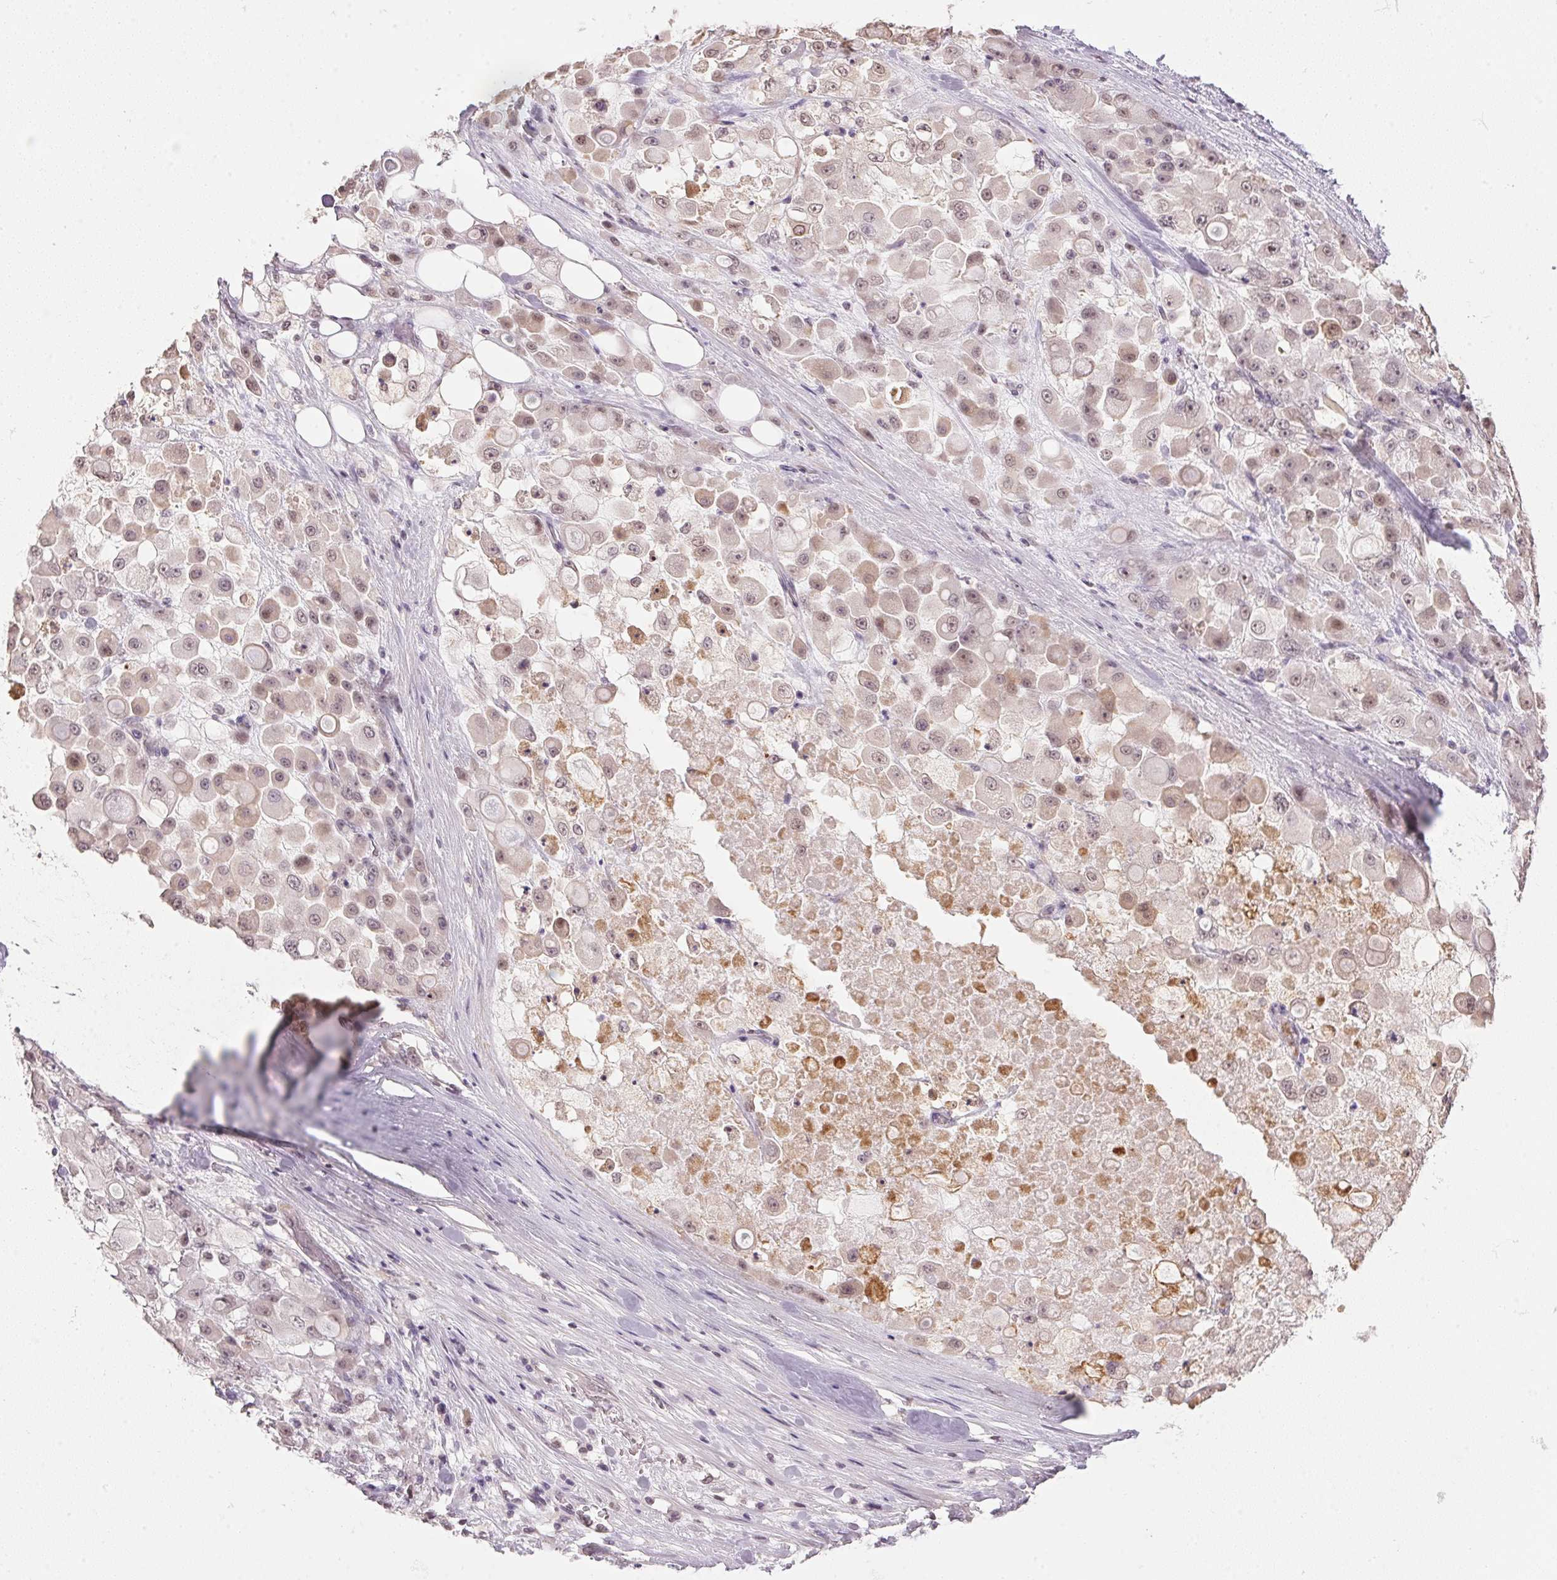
{"staining": {"intensity": "weak", "quantity": "25%-75%", "location": "cytoplasmic/membranous,nuclear"}, "tissue": "stomach cancer", "cell_type": "Tumor cells", "image_type": "cancer", "snomed": [{"axis": "morphology", "description": "Adenocarcinoma, NOS"}, {"axis": "topography", "description": "Stomach"}], "caption": "Weak cytoplasmic/membranous and nuclear positivity is present in approximately 25%-75% of tumor cells in stomach adenocarcinoma.", "gene": "FNDC4", "patient": {"sex": "female", "age": 76}}